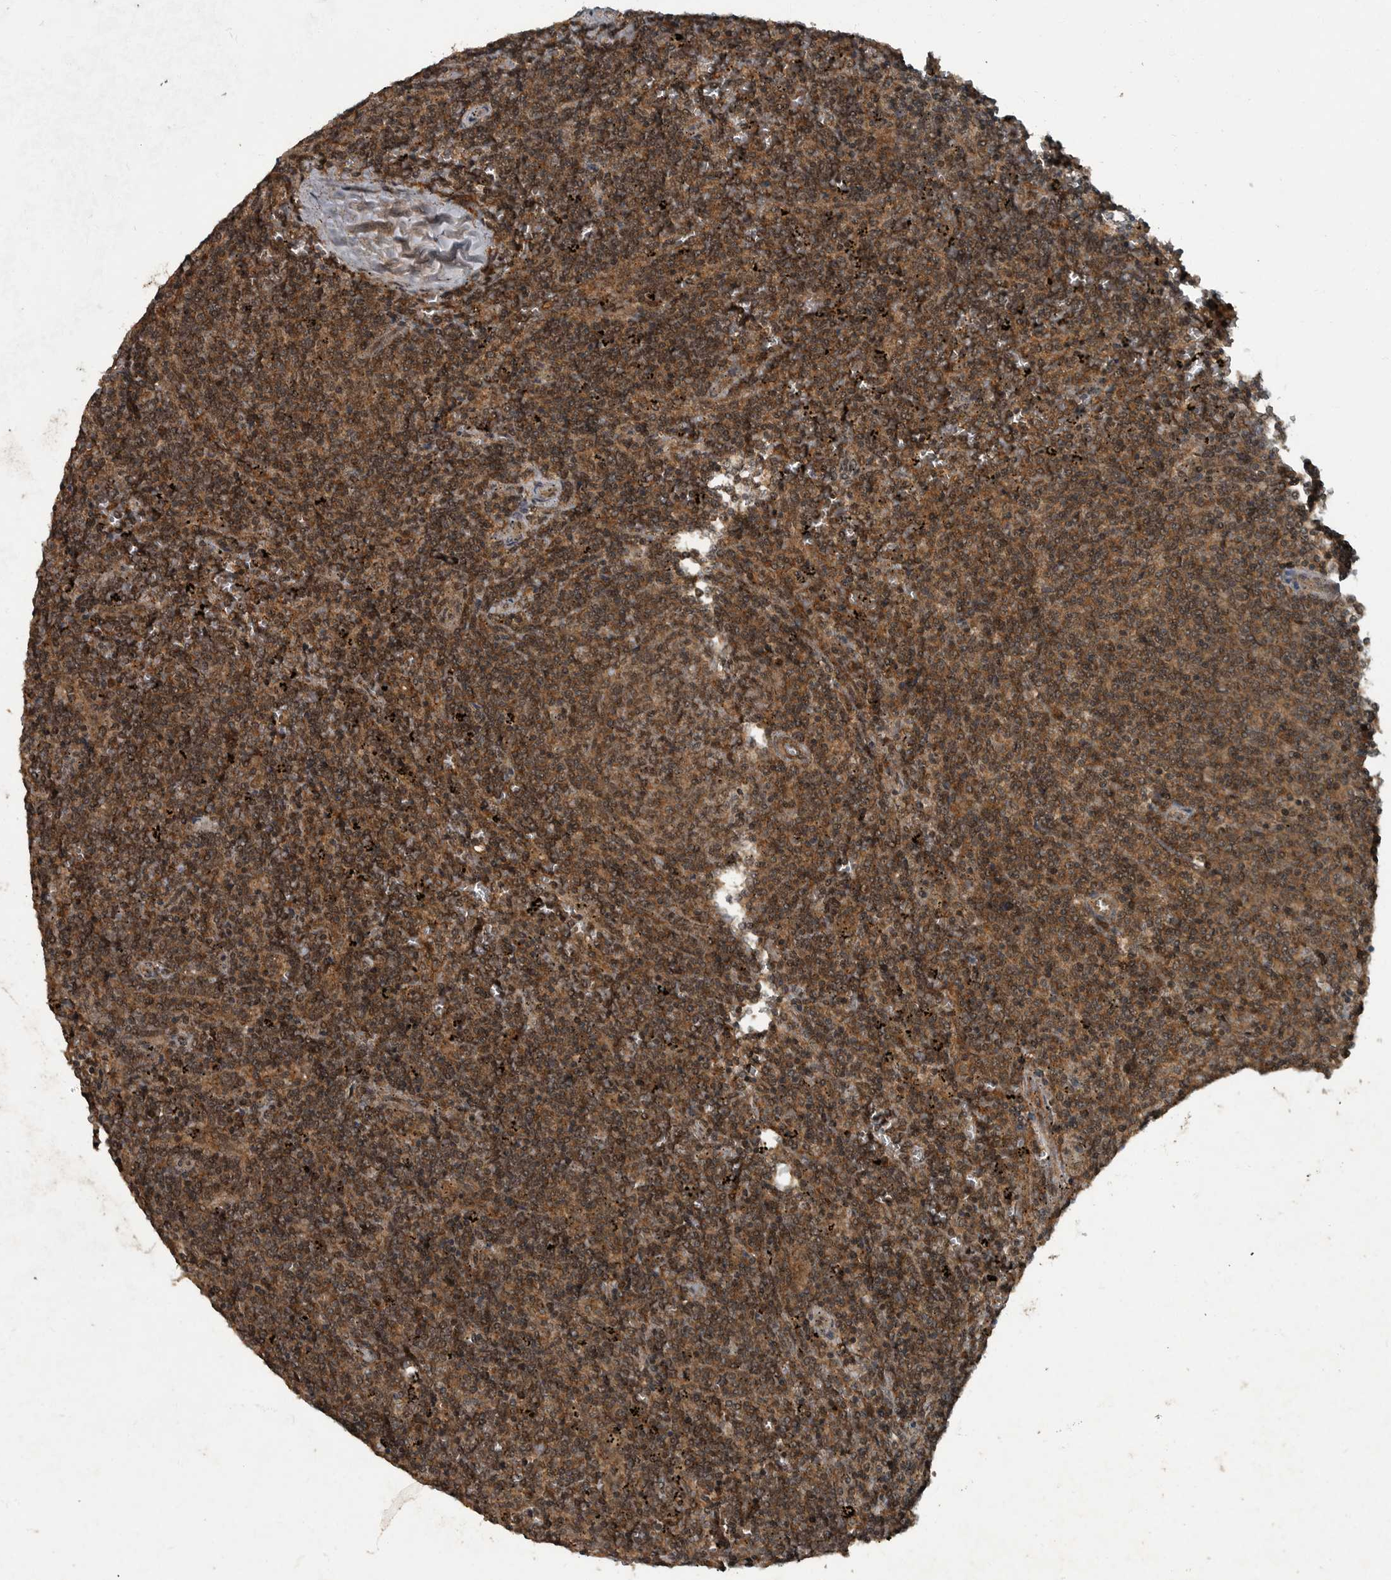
{"staining": {"intensity": "moderate", "quantity": ">75%", "location": "cytoplasmic/membranous,nuclear"}, "tissue": "lymphoma", "cell_type": "Tumor cells", "image_type": "cancer", "snomed": [{"axis": "morphology", "description": "Malignant lymphoma, non-Hodgkin's type, Low grade"}, {"axis": "topography", "description": "Spleen"}], "caption": "A histopathology image of human malignant lymphoma, non-Hodgkin's type (low-grade) stained for a protein displays moderate cytoplasmic/membranous and nuclear brown staining in tumor cells. Immunohistochemistry stains the protein of interest in brown and the nuclei are stained blue.", "gene": "FOXO1", "patient": {"sex": "female", "age": 50}}